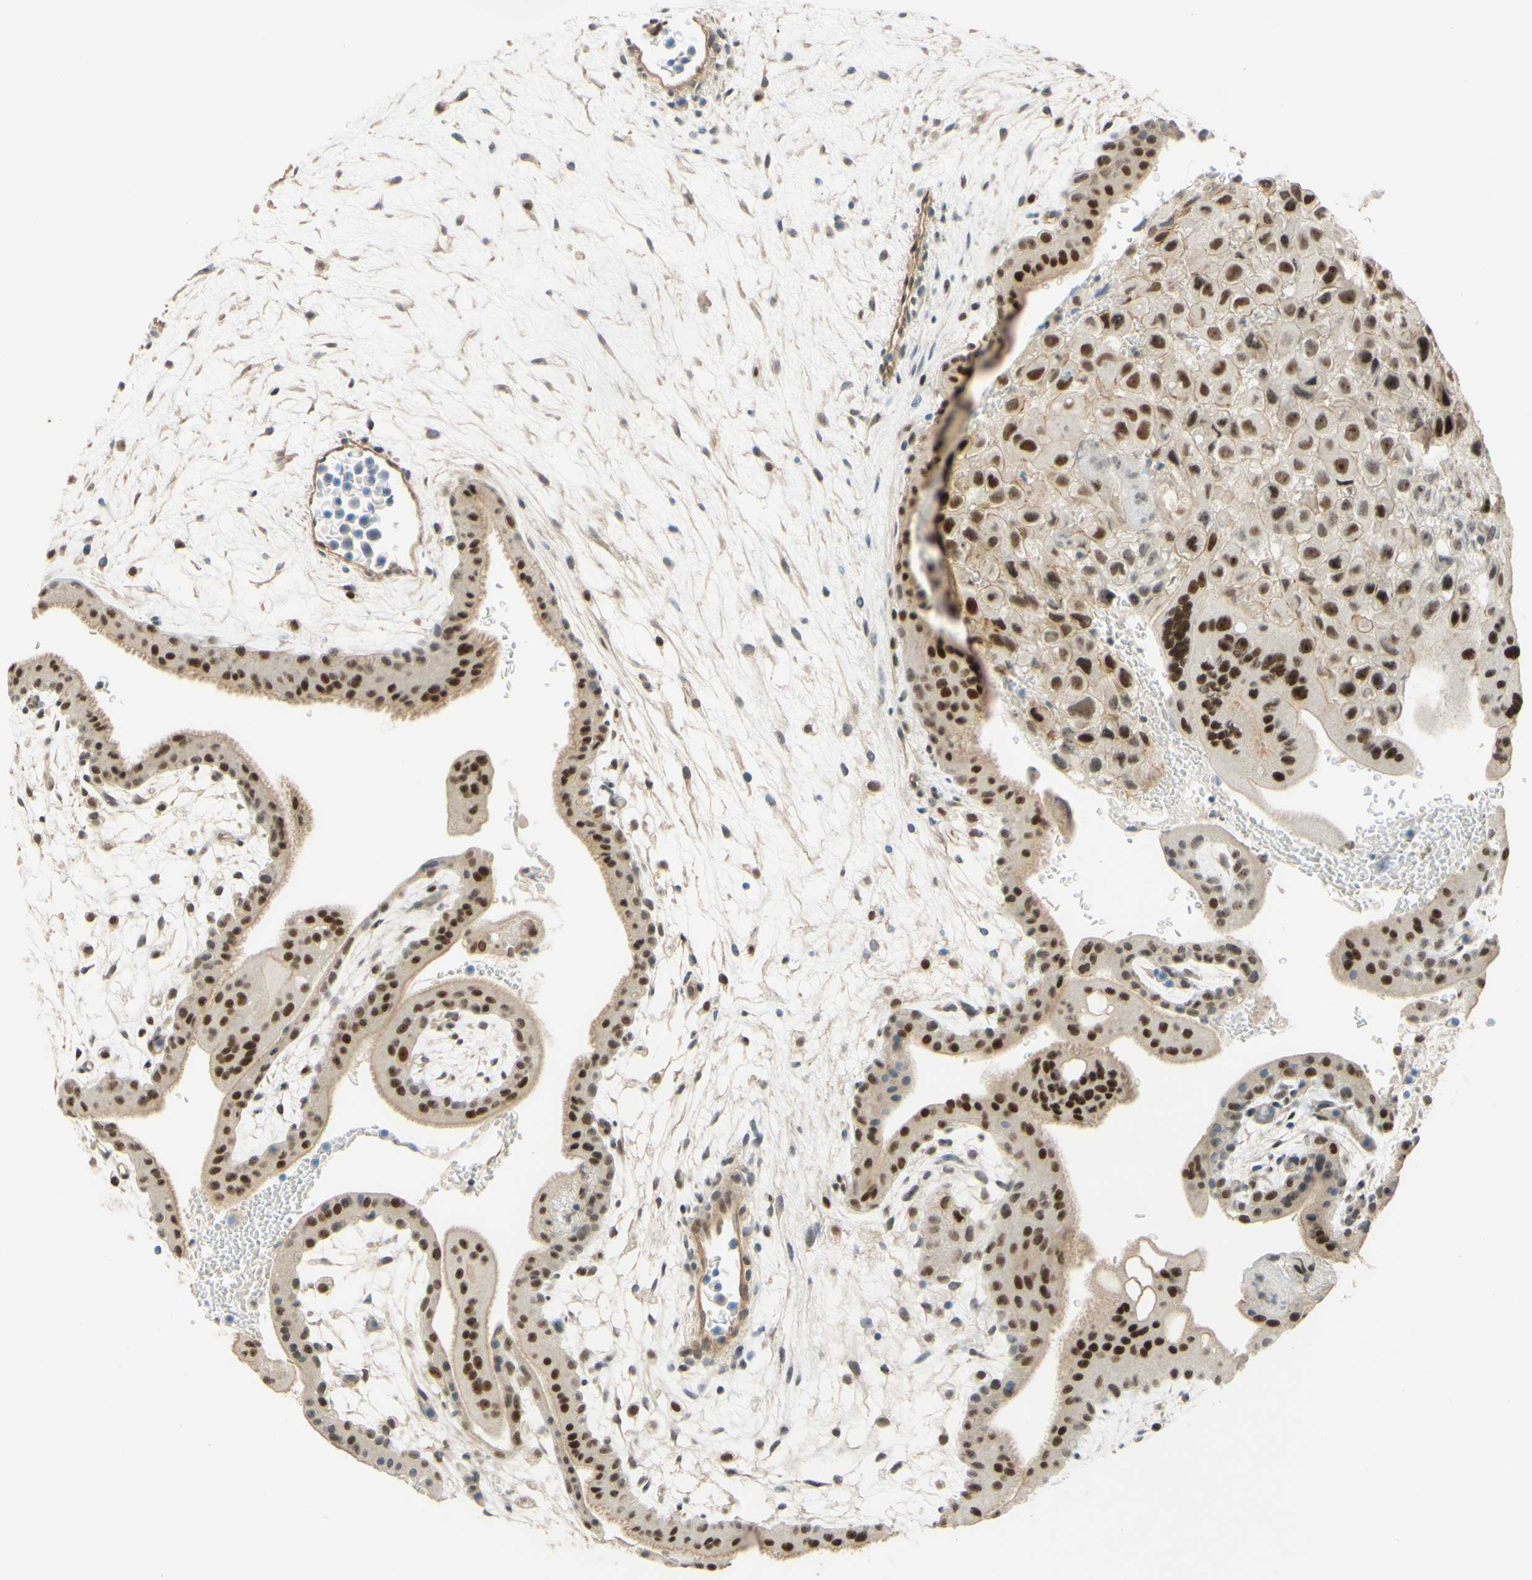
{"staining": {"intensity": "moderate", "quantity": ">75%", "location": "nuclear"}, "tissue": "placenta", "cell_type": "Trophoblastic cells", "image_type": "normal", "snomed": [{"axis": "morphology", "description": "Normal tissue, NOS"}, {"axis": "topography", "description": "Placenta"}], "caption": "Immunohistochemical staining of unremarkable human placenta exhibits moderate nuclear protein positivity in about >75% of trophoblastic cells. (Brightfield microscopy of DAB IHC at high magnification).", "gene": "POLB", "patient": {"sex": "female", "age": 35}}